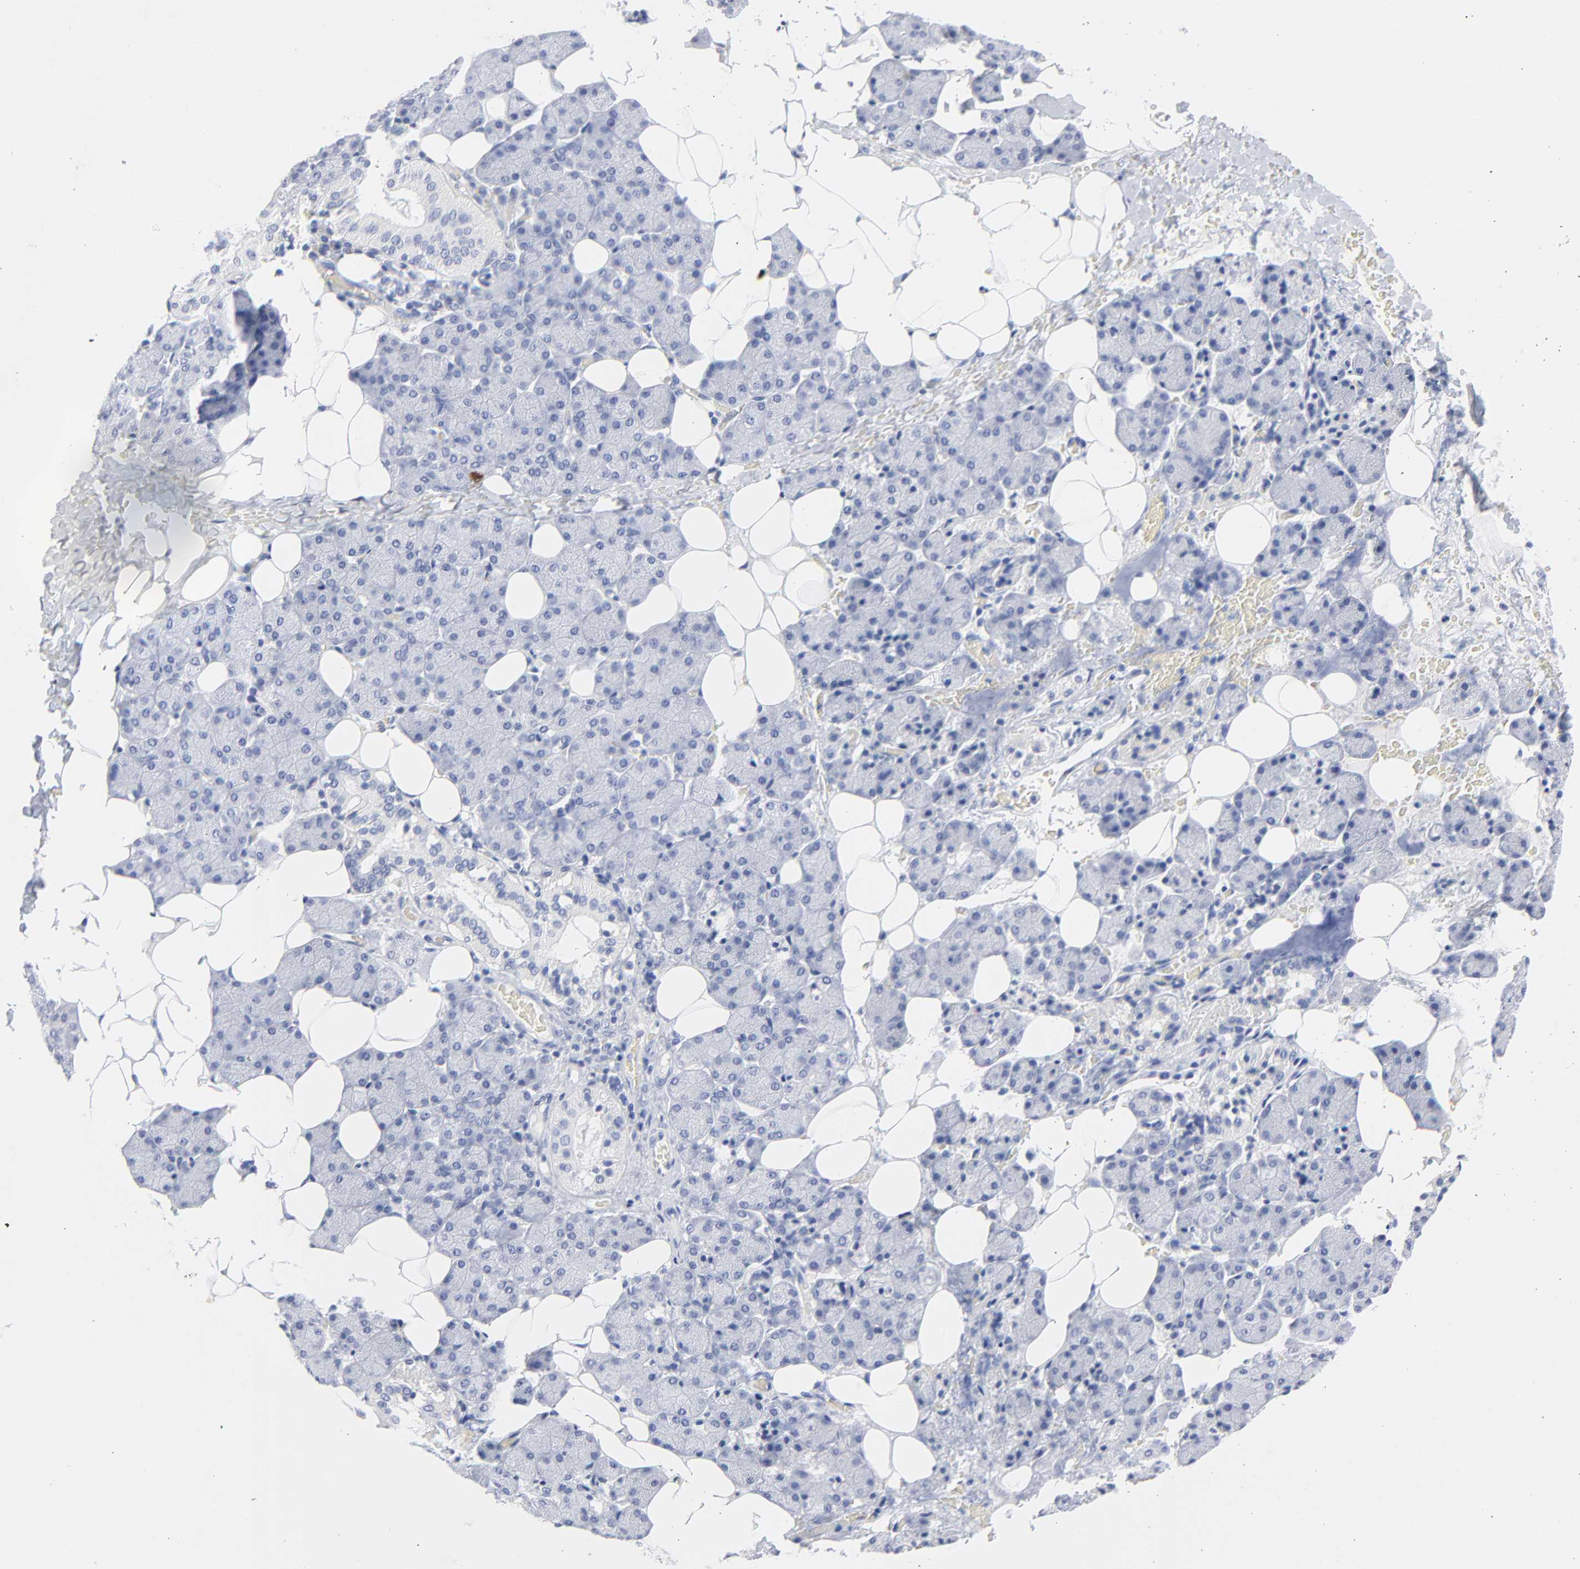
{"staining": {"intensity": "negative", "quantity": "none", "location": "none"}, "tissue": "salivary gland", "cell_type": "Glandular cells", "image_type": "normal", "snomed": [{"axis": "morphology", "description": "Normal tissue, NOS"}, {"axis": "topography", "description": "Lymph node"}, {"axis": "topography", "description": "Salivary gland"}], "caption": "There is no significant expression in glandular cells of salivary gland. (DAB (3,3'-diaminobenzidine) IHC, high magnification).", "gene": "CDK1", "patient": {"sex": "male", "age": 8}}